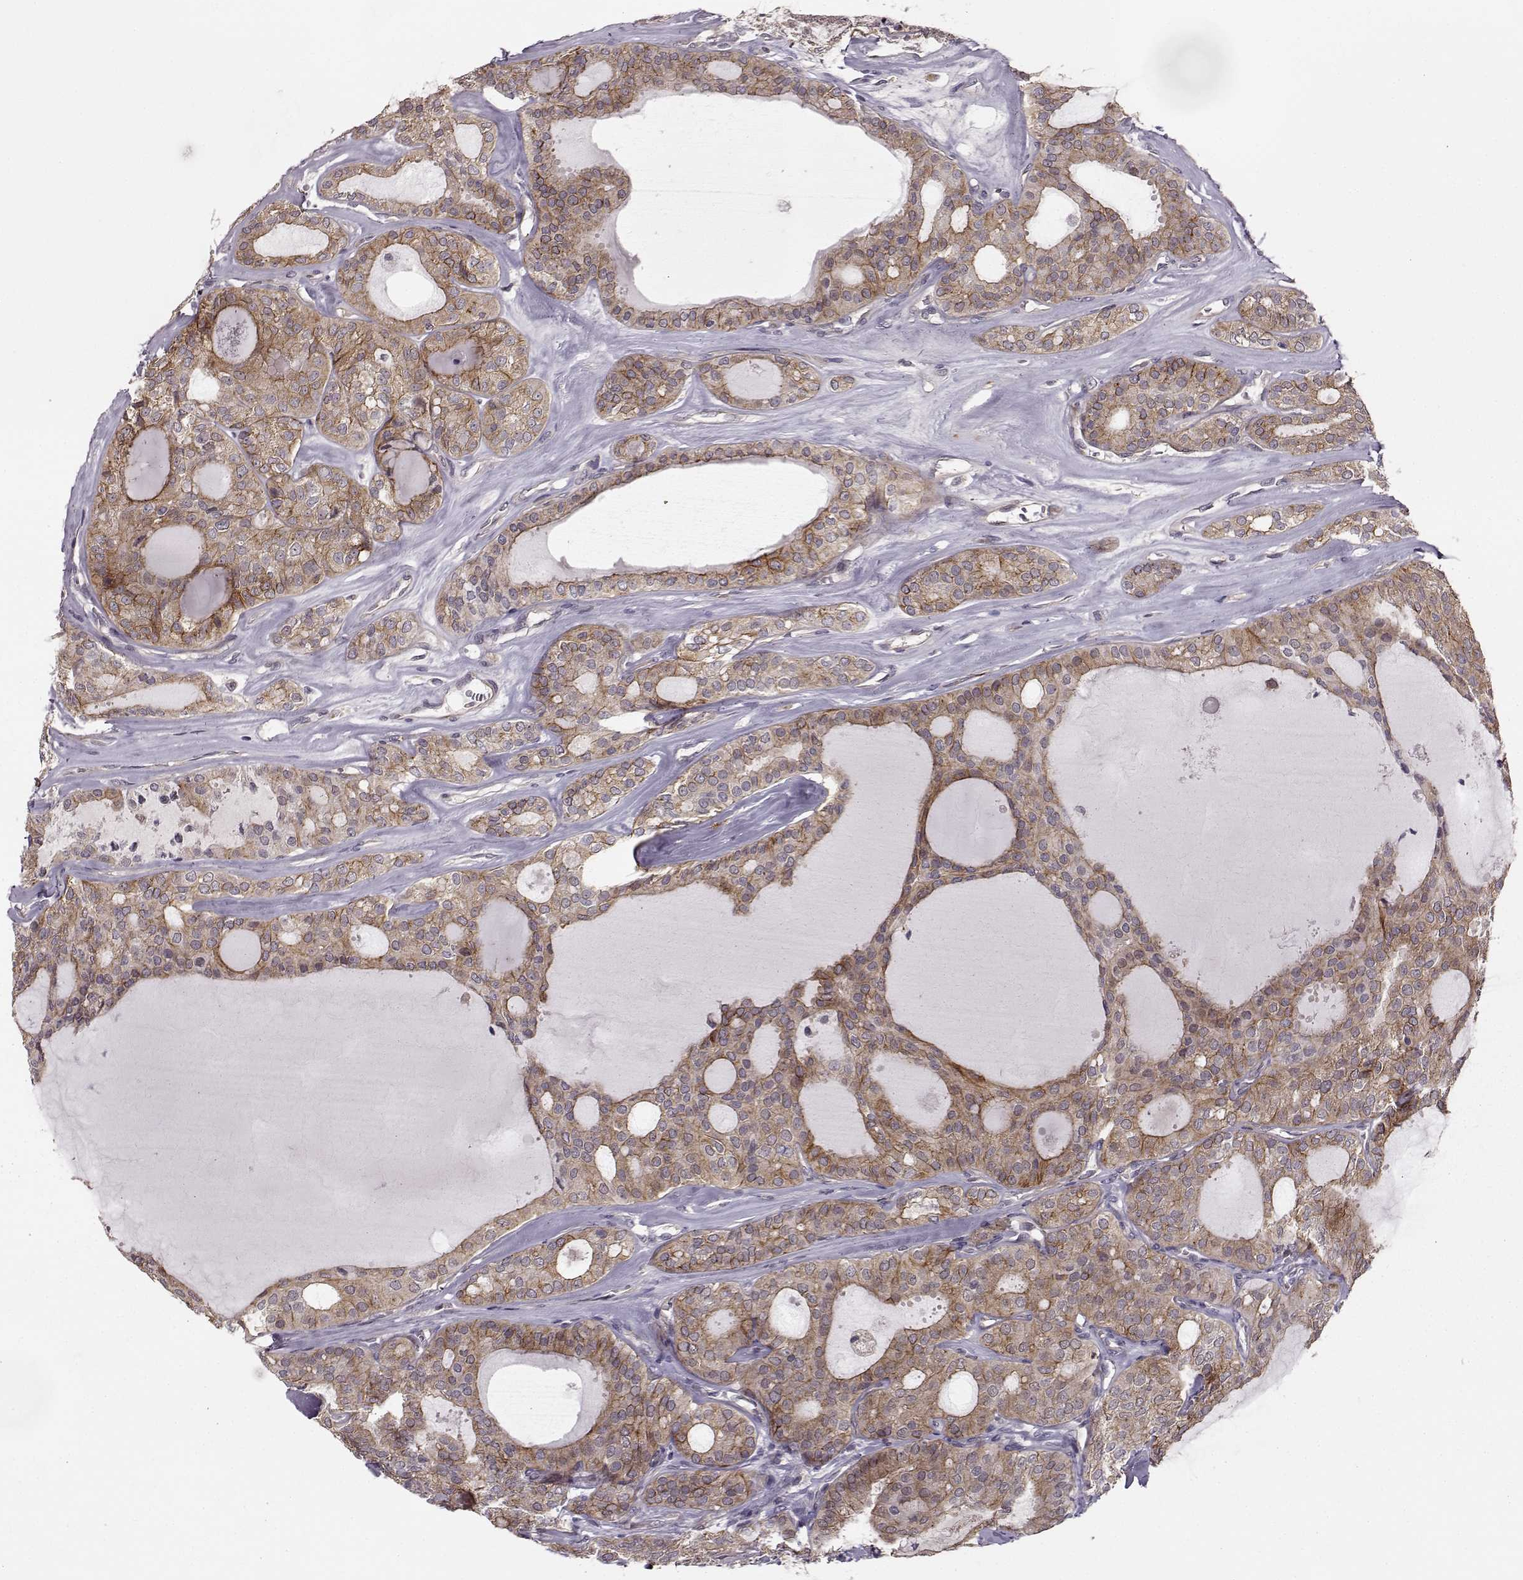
{"staining": {"intensity": "weak", "quantity": ">75%", "location": "cytoplasmic/membranous"}, "tissue": "thyroid cancer", "cell_type": "Tumor cells", "image_type": "cancer", "snomed": [{"axis": "morphology", "description": "Follicular adenoma carcinoma, NOS"}, {"axis": "topography", "description": "Thyroid gland"}], "caption": "Human thyroid cancer stained with a protein marker shows weak staining in tumor cells.", "gene": "MTR", "patient": {"sex": "male", "age": 75}}